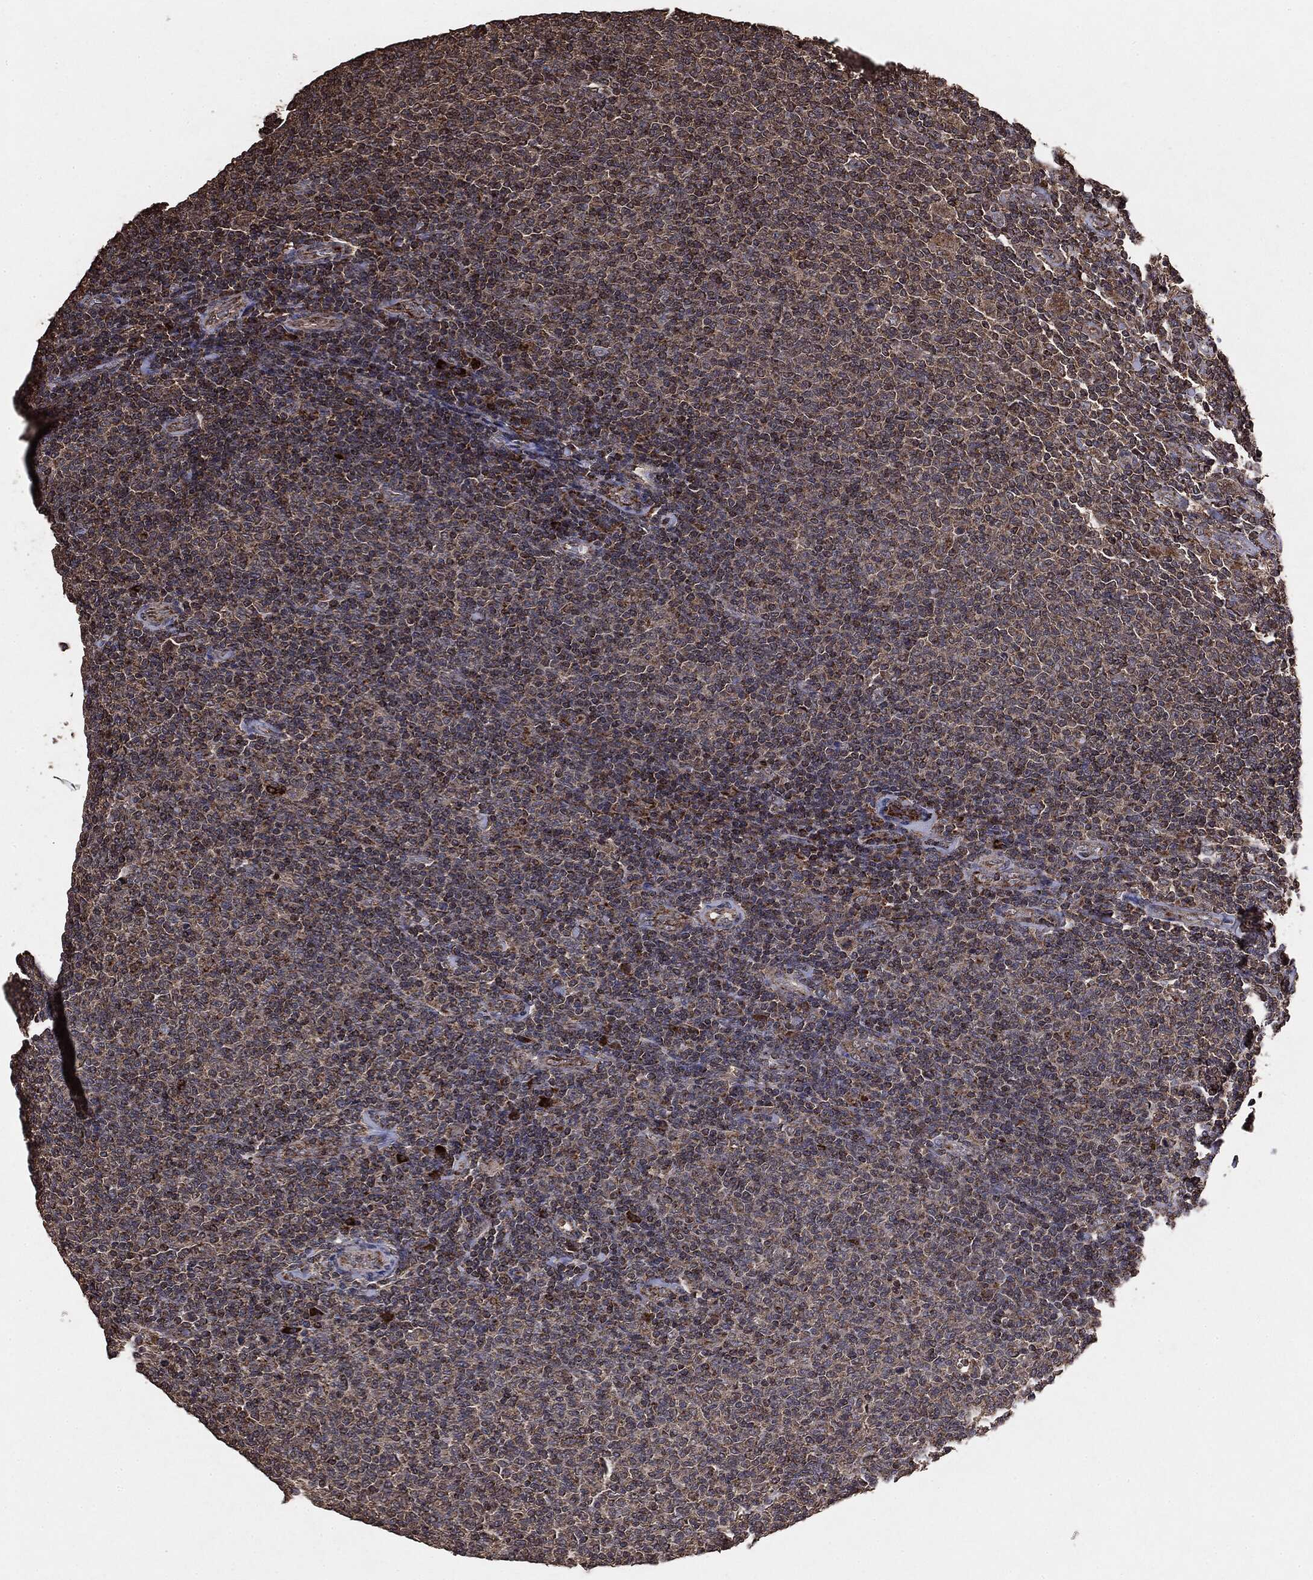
{"staining": {"intensity": "moderate", "quantity": ">75%", "location": "cytoplasmic/membranous"}, "tissue": "lymphoma", "cell_type": "Tumor cells", "image_type": "cancer", "snomed": [{"axis": "morphology", "description": "Malignant lymphoma, non-Hodgkin's type, Low grade"}, {"axis": "topography", "description": "Lymph node"}], "caption": "Immunohistochemistry (IHC) photomicrograph of malignant lymphoma, non-Hodgkin's type (low-grade) stained for a protein (brown), which demonstrates medium levels of moderate cytoplasmic/membranous staining in about >75% of tumor cells.", "gene": "MTOR", "patient": {"sex": "male", "age": 52}}